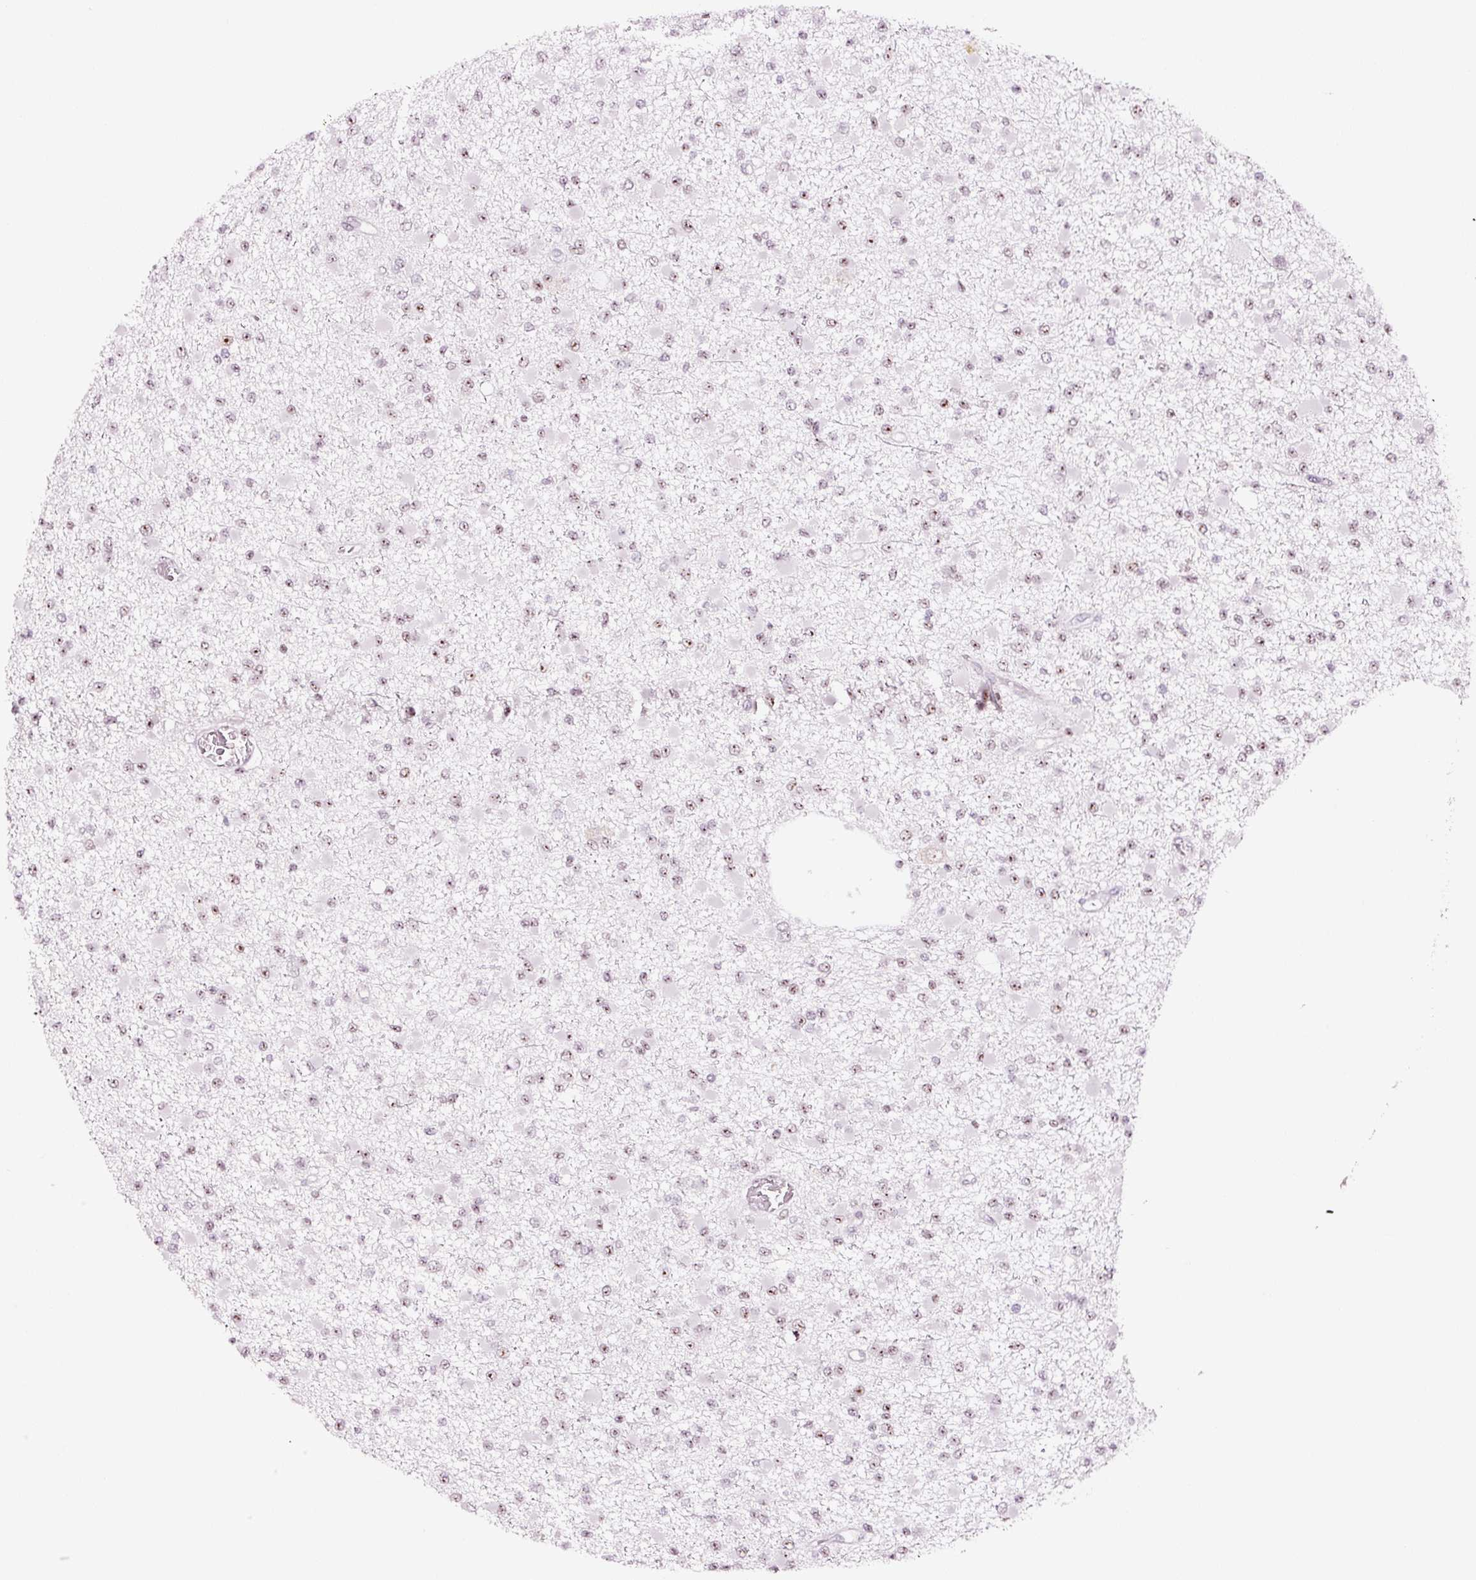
{"staining": {"intensity": "moderate", "quantity": "25%-75%", "location": "nuclear"}, "tissue": "glioma", "cell_type": "Tumor cells", "image_type": "cancer", "snomed": [{"axis": "morphology", "description": "Glioma, malignant, Low grade"}, {"axis": "topography", "description": "Brain"}], "caption": "Human malignant low-grade glioma stained with a protein marker exhibits moderate staining in tumor cells.", "gene": "GNL3", "patient": {"sex": "female", "age": 22}}